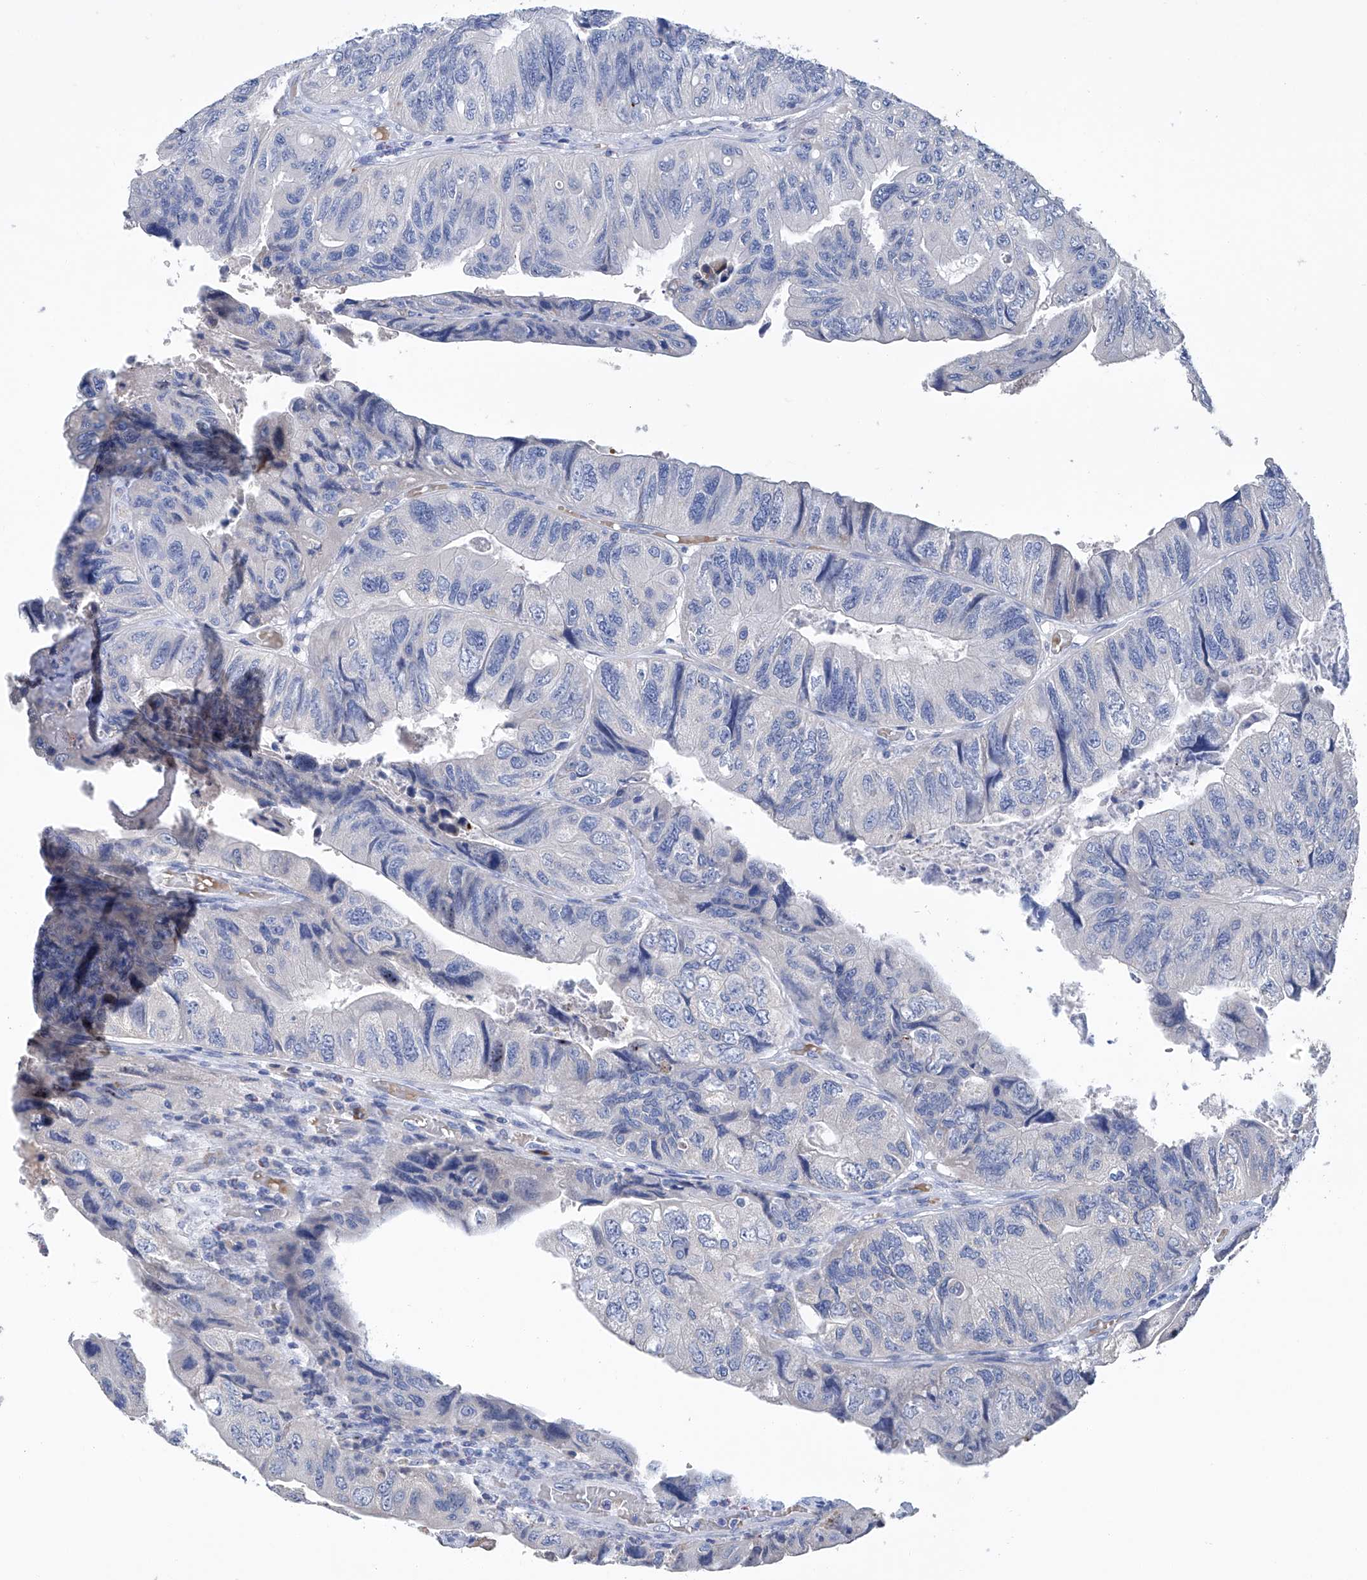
{"staining": {"intensity": "negative", "quantity": "none", "location": "none"}, "tissue": "colorectal cancer", "cell_type": "Tumor cells", "image_type": "cancer", "snomed": [{"axis": "morphology", "description": "Adenocarcinoma, NOS"}, {"axis": "topography", "description": "Rectum"}], "caption": "This is a image of IHC staining of colorectal adenocarcinoma, which shows no expression in tumor cells.", "gene": "GPT", "patient": {"sex": "male", "age": 63}}